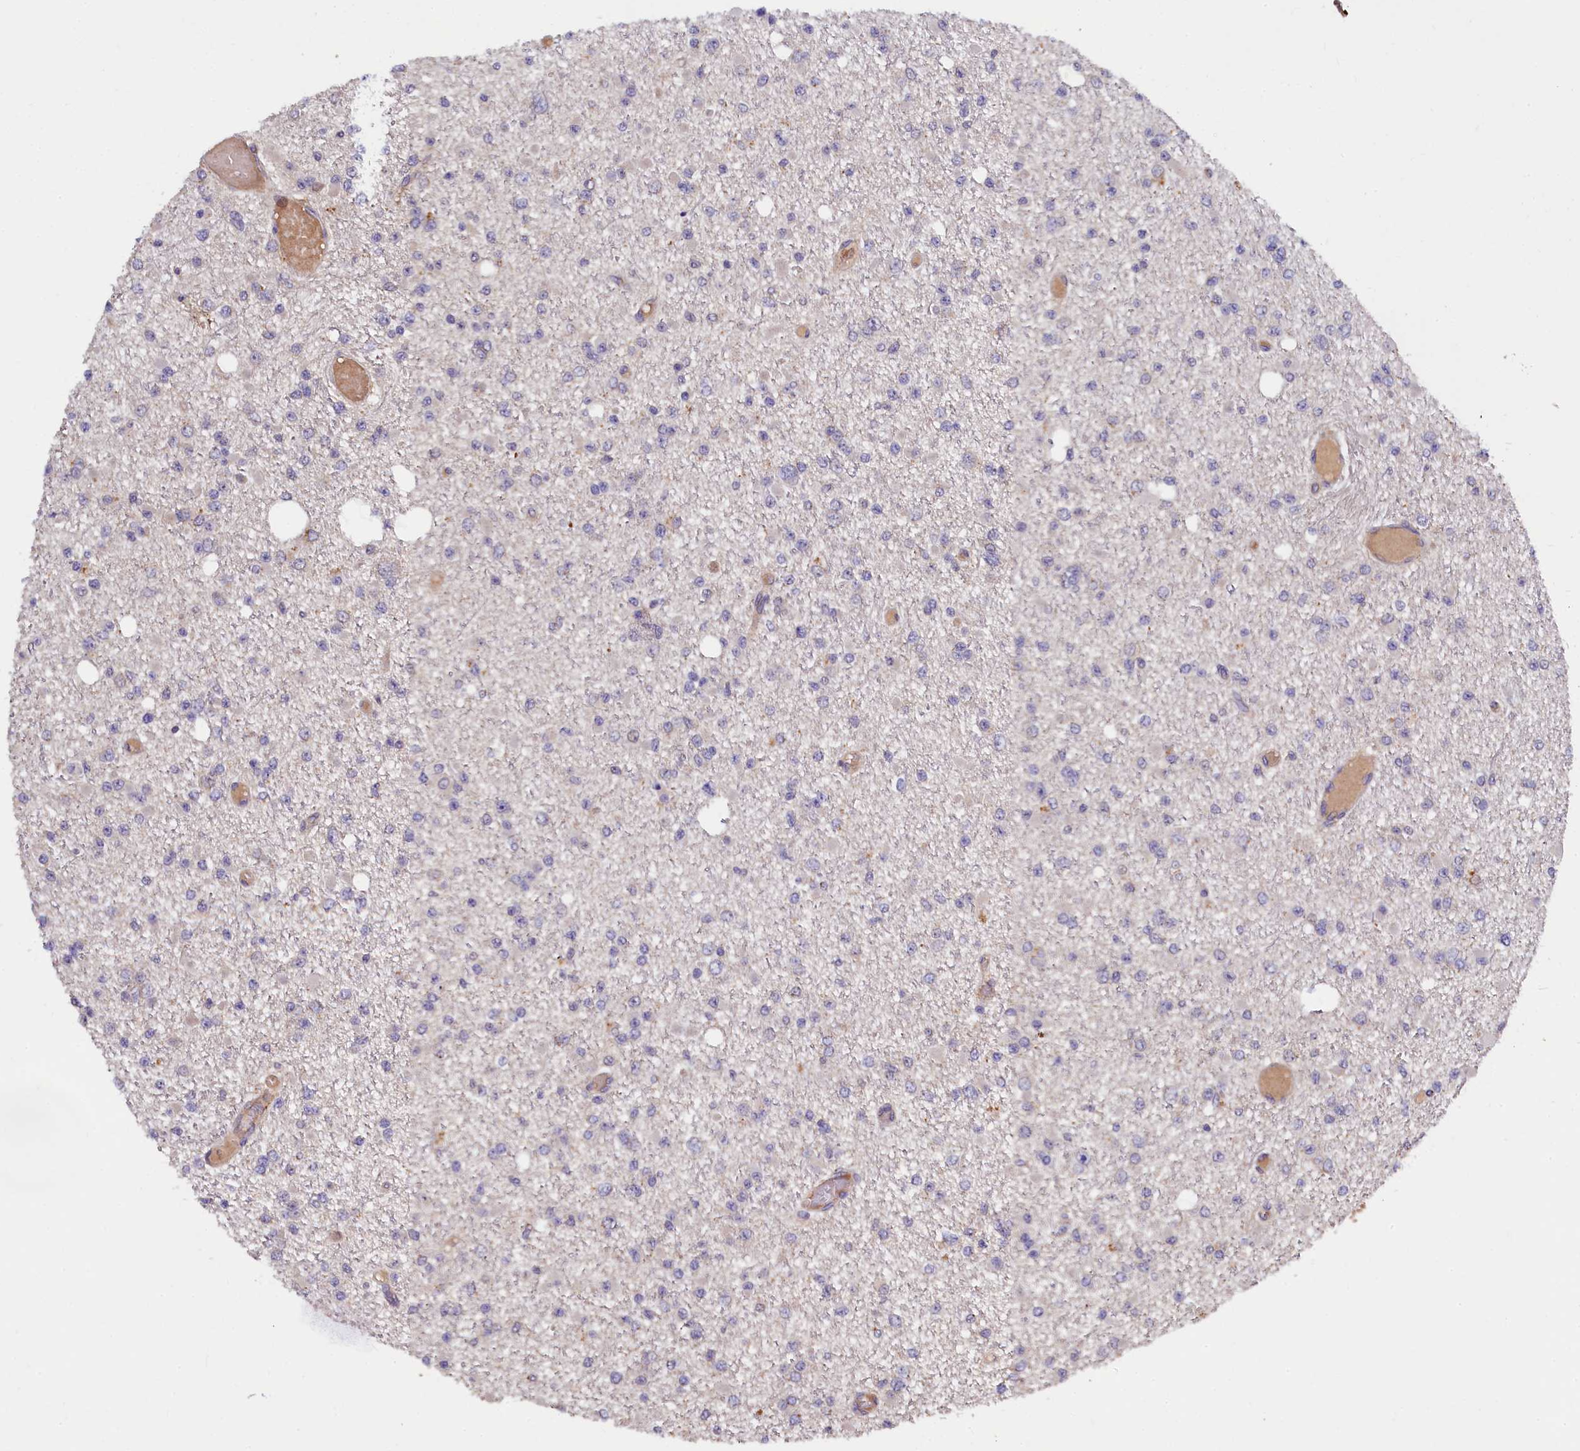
{"staining": {"intensity": "negative", "quantity": "none", "location": "none"}, "tissue": "glioma", "cell_type": "Tumor cells", "image_type": "cancer", "snomed": [{"axis": "morphology", "description": "Glioma, malignant, Low grade"}, {"axis": "topography", "description": "Brain"}], "caption": "DAB immunohistochemical staining of glioma demonstrates no significant positivity in tumor cells.", "gene": "NAIP", "patient": {"sex": "female", "age": 22}}